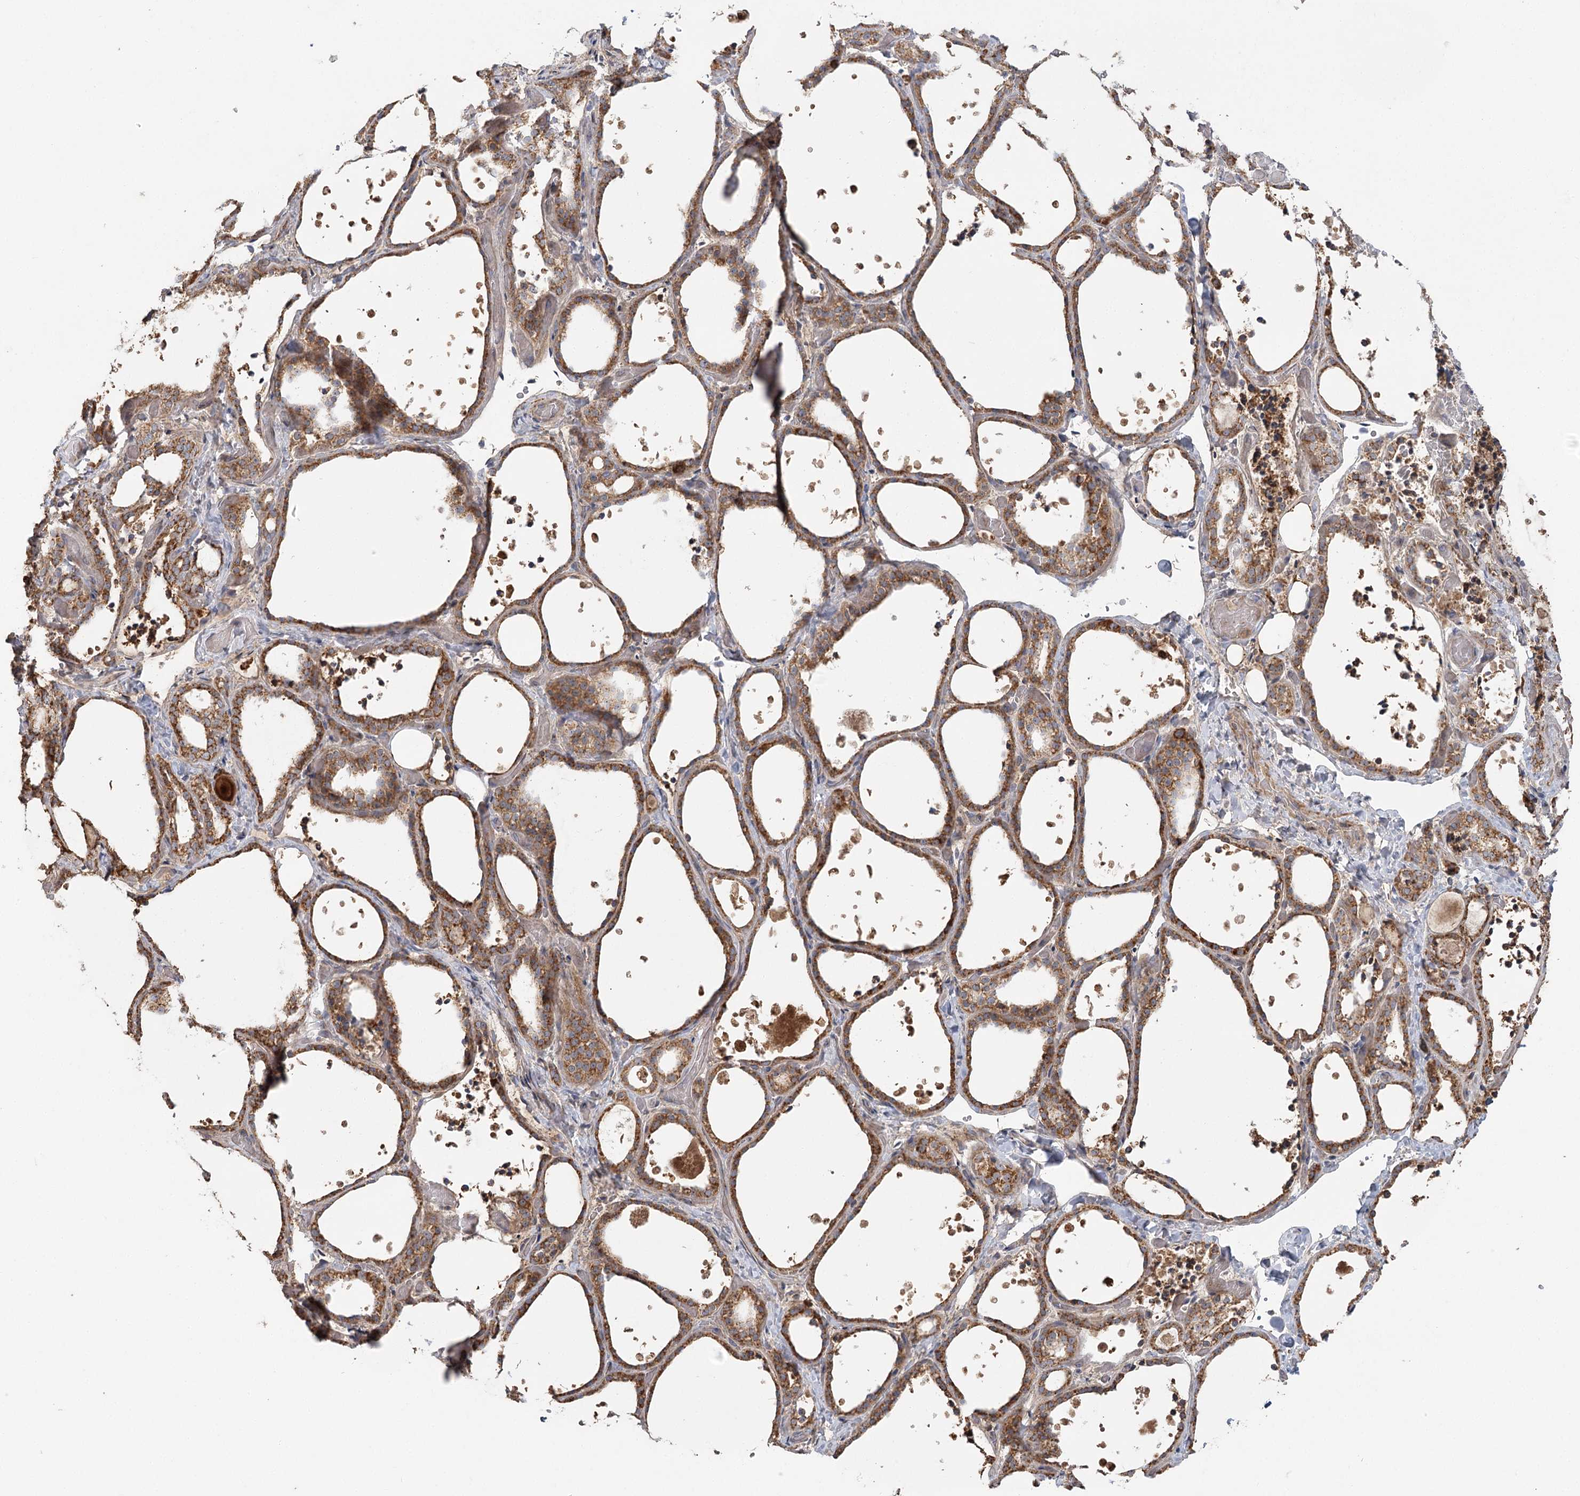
{"staining": {"intensity": "moderate", "quantity": ">75%", "location": "cytoplasmic/membranous"}, "tissue": "thyroid gland", "cell_type": "Glandular cells", "image_type": "normal", "snomed": [{"axis": "morphology", "description": "Normal tissue, NOS"}, {"axis": "topography", "description": "Thyroid gland"}], "caption": "Immunohistochemical staining of unremarkable human thyroid gland reveals medium levels of moderate cytoplasmic/membranous positivity in approximately >75% of glandular cells. (DAB IHC with brightfield microscopy, high magnification).", "gene": "ENSG00000273217", "patient": {"sex": "female", "age": 44}}